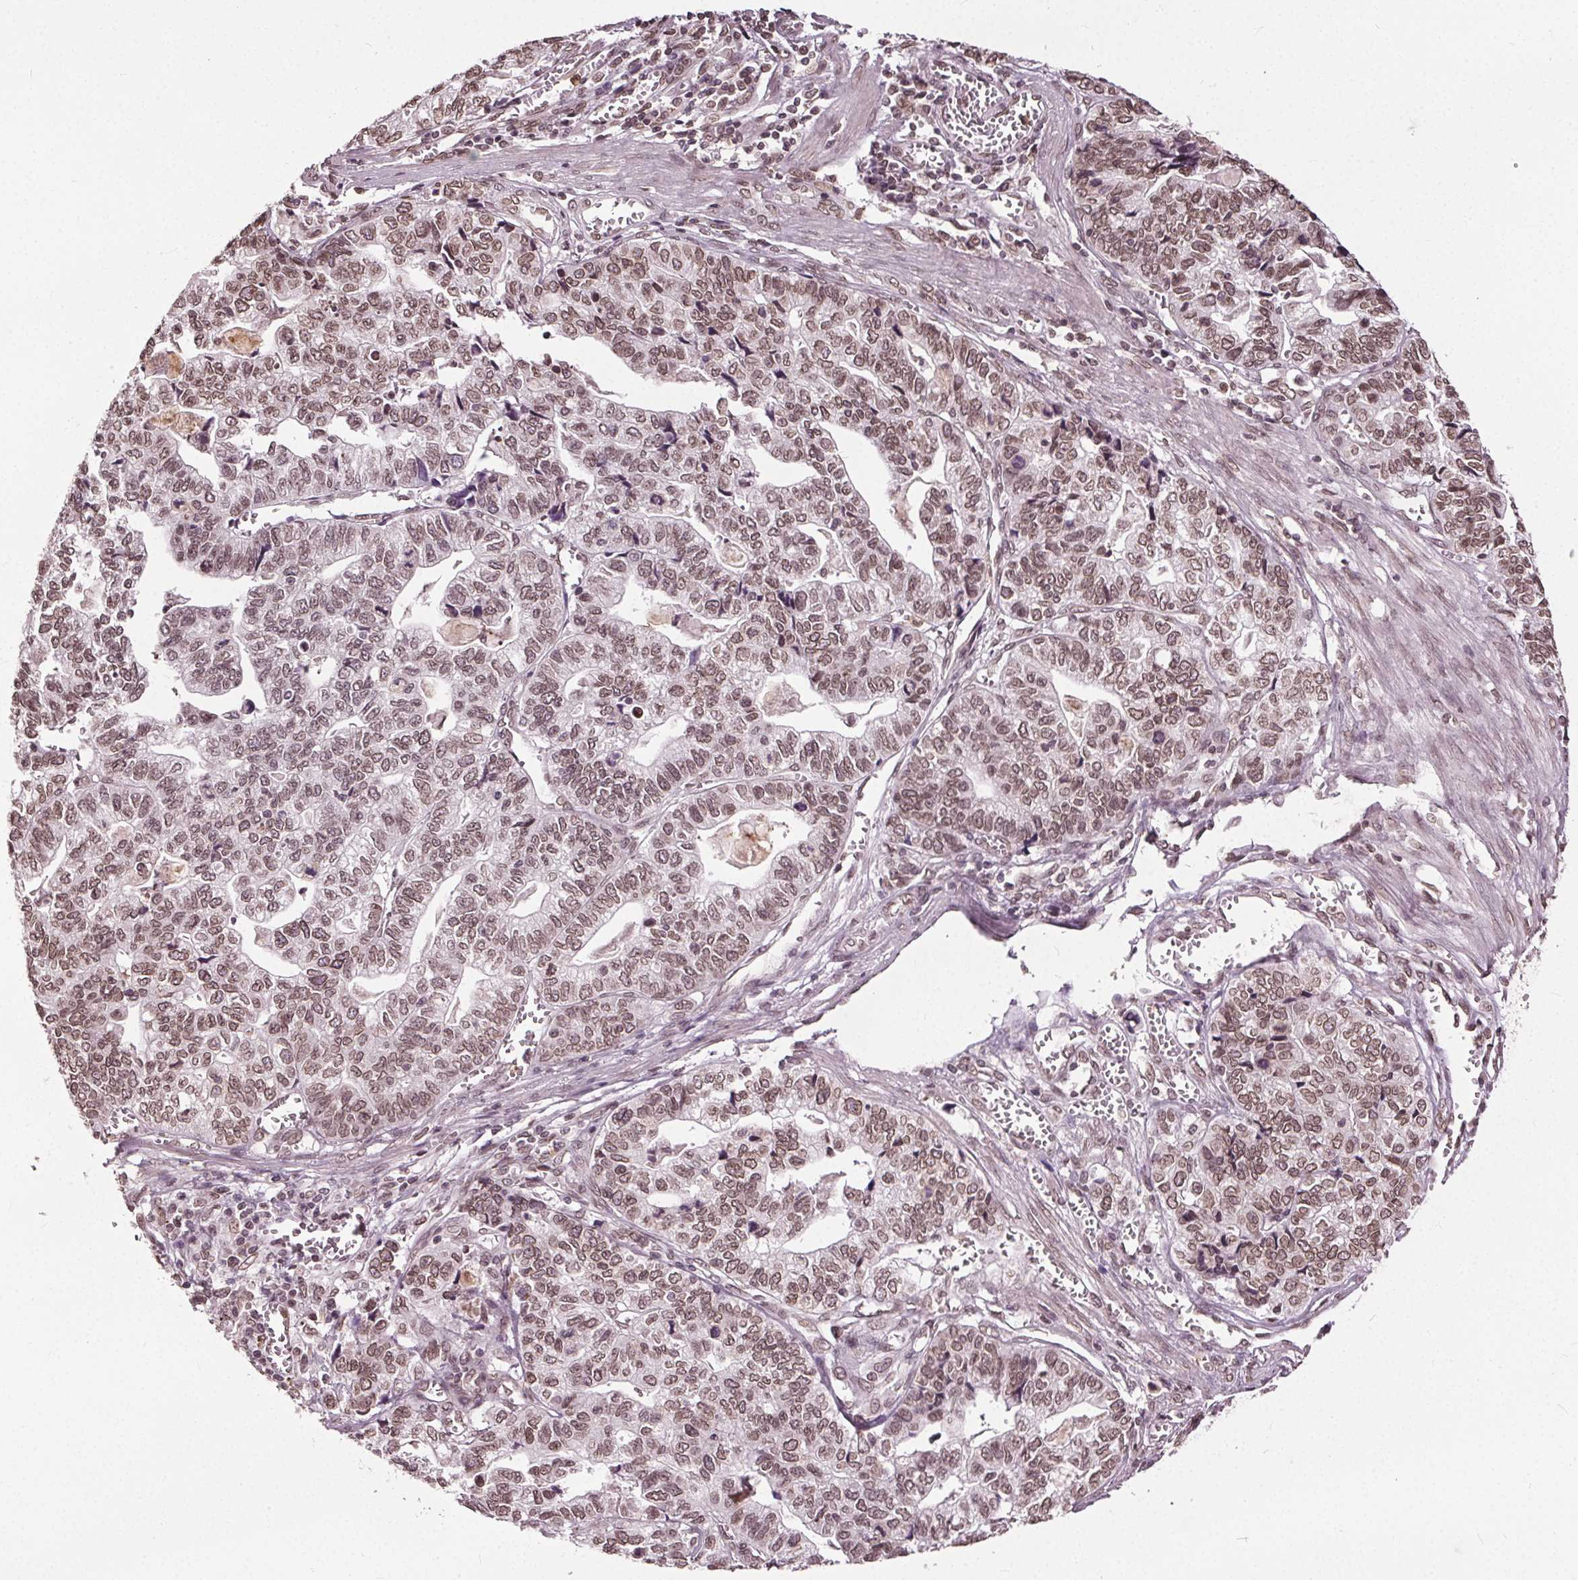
{"staining": {"intensity": "moderate", "quantity": ">75%", "location": "cytoplasmic/membranous,nuclear"}, "tissue": "stomach cancer", "cell_type": "Tumor cells", "image_type": "cancer", "snomed": [{"axis": "morphology", "description": "Adenocarcinoma, NOS"}, {"axis": "topography", "description": "Stomach, upper"}], "caption": "Immunohistochemistry of stomach cancer reveals medium levels of moderate cytoplasmic/membranous and nuclear expression in about >75% of tumor cells. (DAB (3,3'-diaminobenzidine) = brown stain, brightfield microscopy at high magnification).", "gene": "TTC39C", "patient": {"sex": "female", "age": 67}}